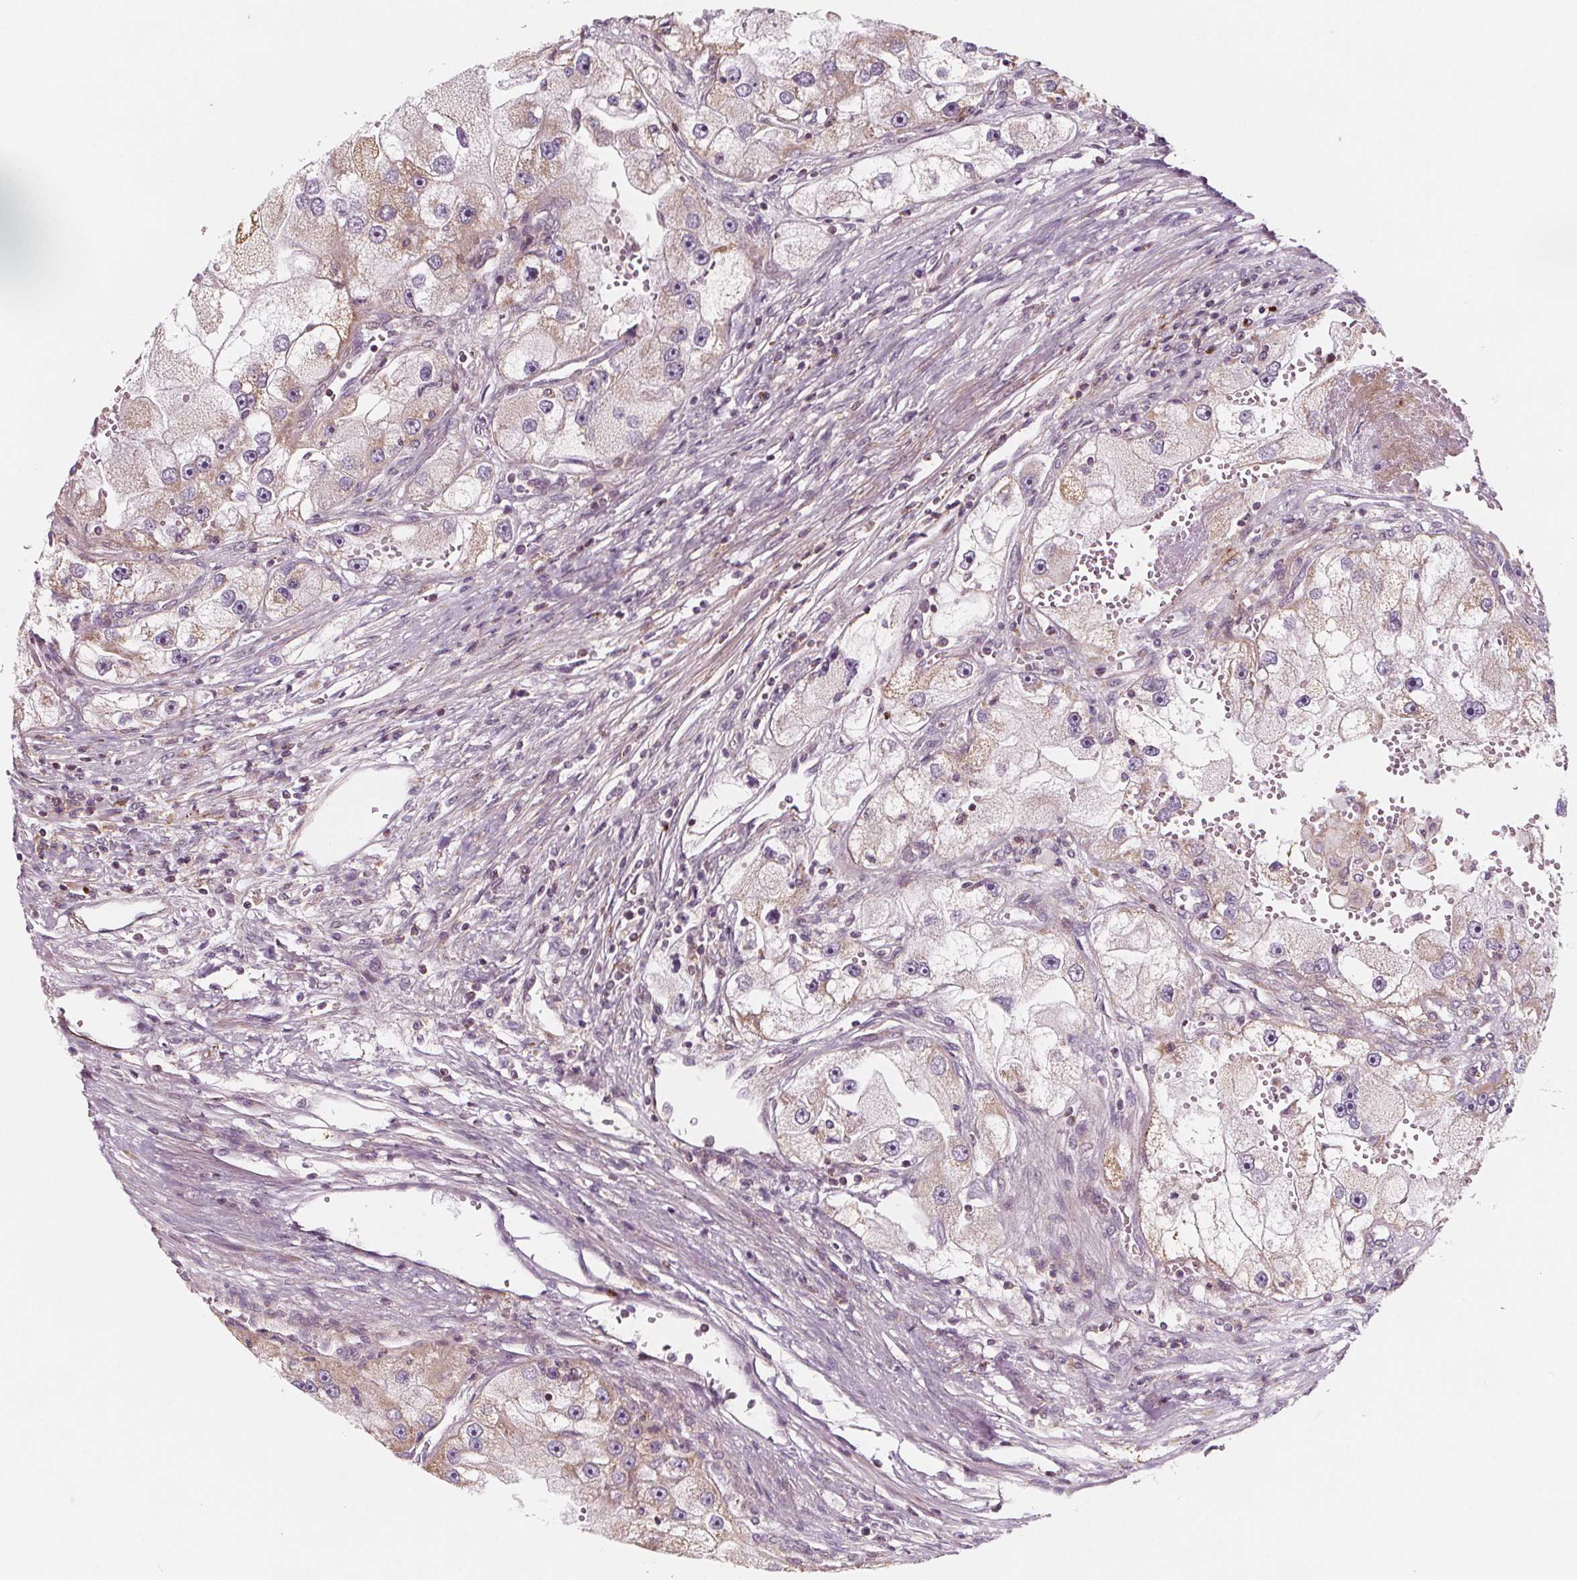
{"staining": {"intensity": "weak", "quantity": "<25%", "location": "cytoplasmic/membranous"}, "tissue": "renal cancer", "cell_type": "Tumor cells", "image_type": "cancer", "snomed": [{"axis": "morphology", "description": "Adenocarcinoma, NOS"}, {"axis": "topography", "description": "Kidney"}], "caption": "A high-resolution micrograph shows immunohistochemistry (IHC) staining of adenocarcinoma (renal), which shows no significant positivity in tumor cells. The staining was performed using DAB to visualize the protein expression in brown, while the nuclei were stained in blue with hematoxylin (Magnification: 20x).", "gene": "ADAM33", "patient": {"sex": "male", "age": 63}}